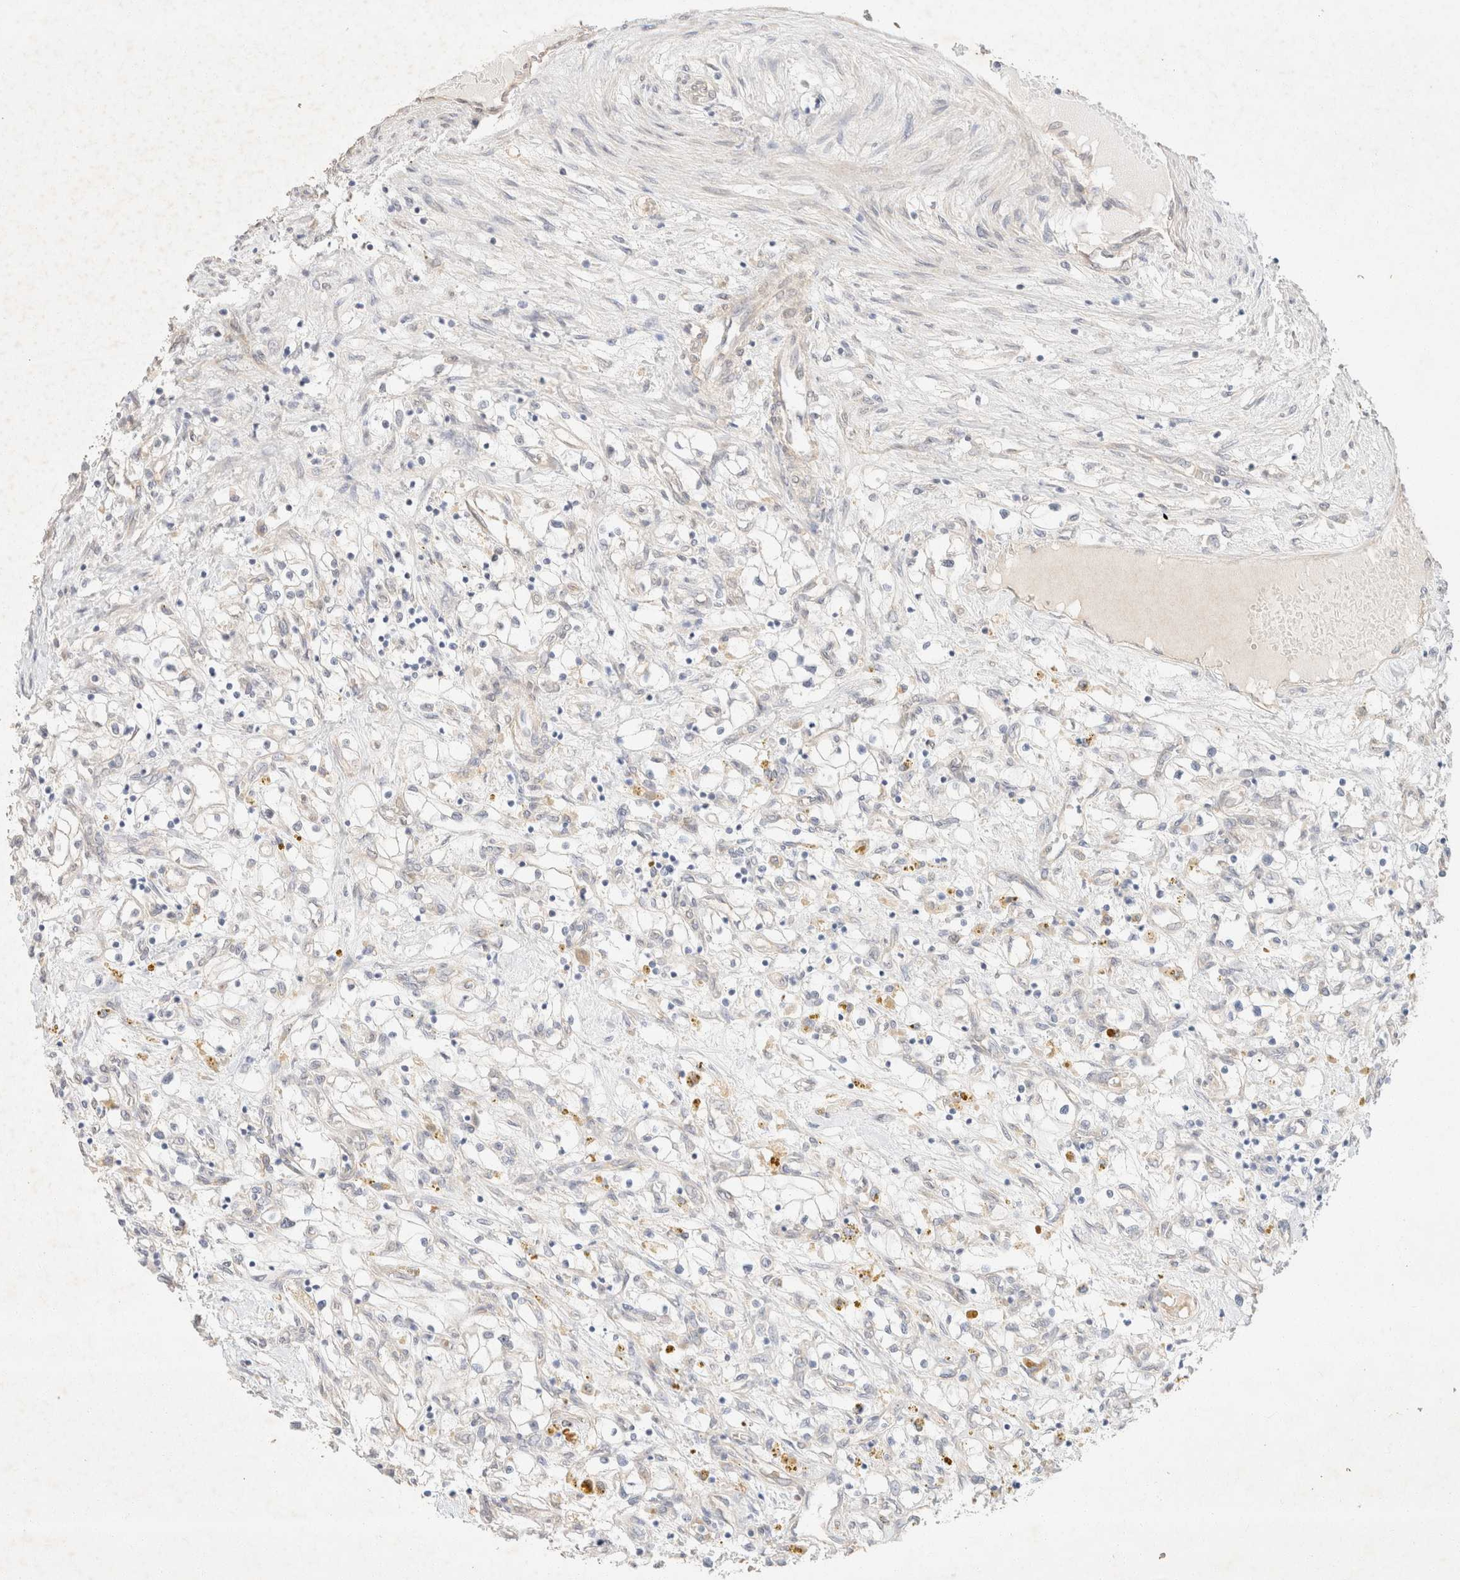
{"staining": {"intensity": "negative", "quantity": "none", "location": "none"}, "tissue": "renal cancer", "cell_type": "Tumor cells", "image_type": "cancer", "snomed": [{"axis": "morphology", "description": "Adenocarcinoma, NOS"}, {"axis": "topography", "description": "Kidney"}], "caption": "A high-resolution histopathology image shows IHC staining of adenocarcinoma (renal), which displays no significant positivity in tumor cells.", "gene": "CSNK1E", "patient": {"sex": "male", "age": 68}}